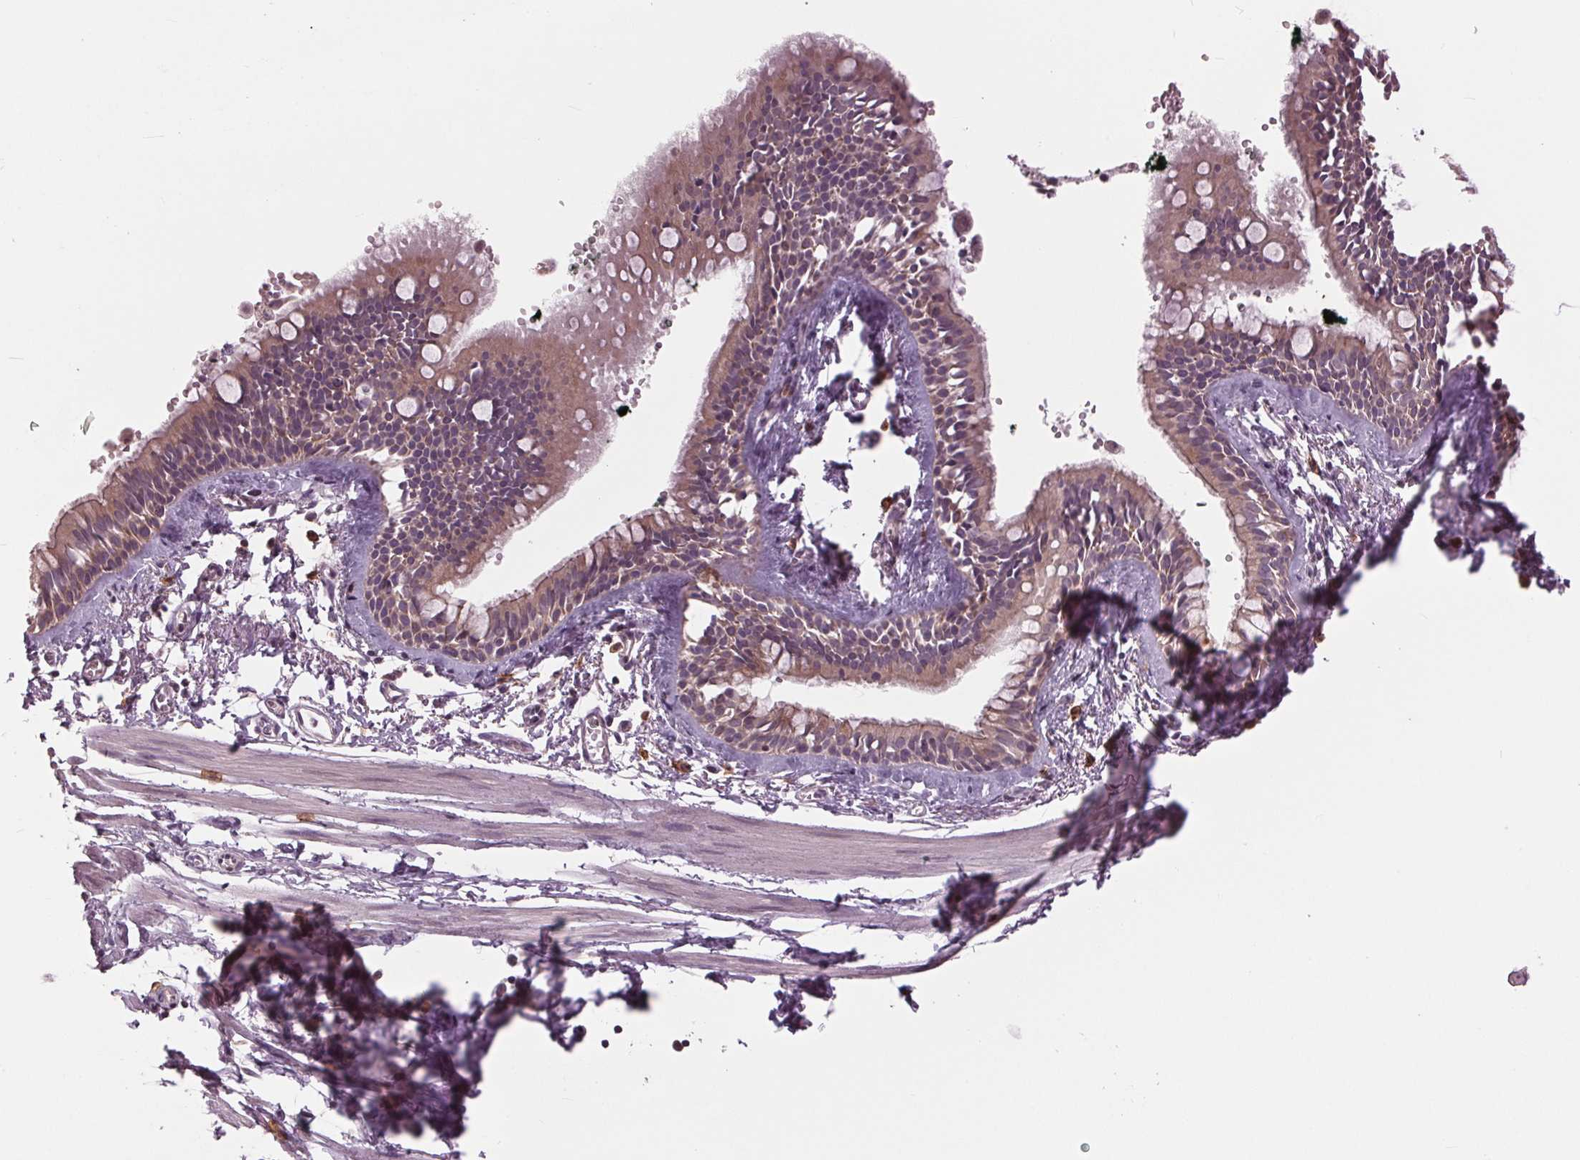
{"staining": {"intensity": "weak", "quantity": ">75%", "location": "cytoplasmic/membranous"}, "tissue": "bronchus", "cell_type": "Respiratory epithelial cells", "image_type": "normal", "snomed": [{"axis": "morphology", "description": "Normal tissue, NOS"}, {"axis": "topography", "description": "Cartilage tissue"}, {"axis": "topography", "description": "Bronchus"}], "caption": "Approximately >75% of respiratory epithelial cells in normal human bronchus show weak cytoplasmic/membranous protein positivity as visualized by brown immunohistochemical staining.", "gene": "SIGLEC6", "patient": {"sex": "female", "age": 59}}